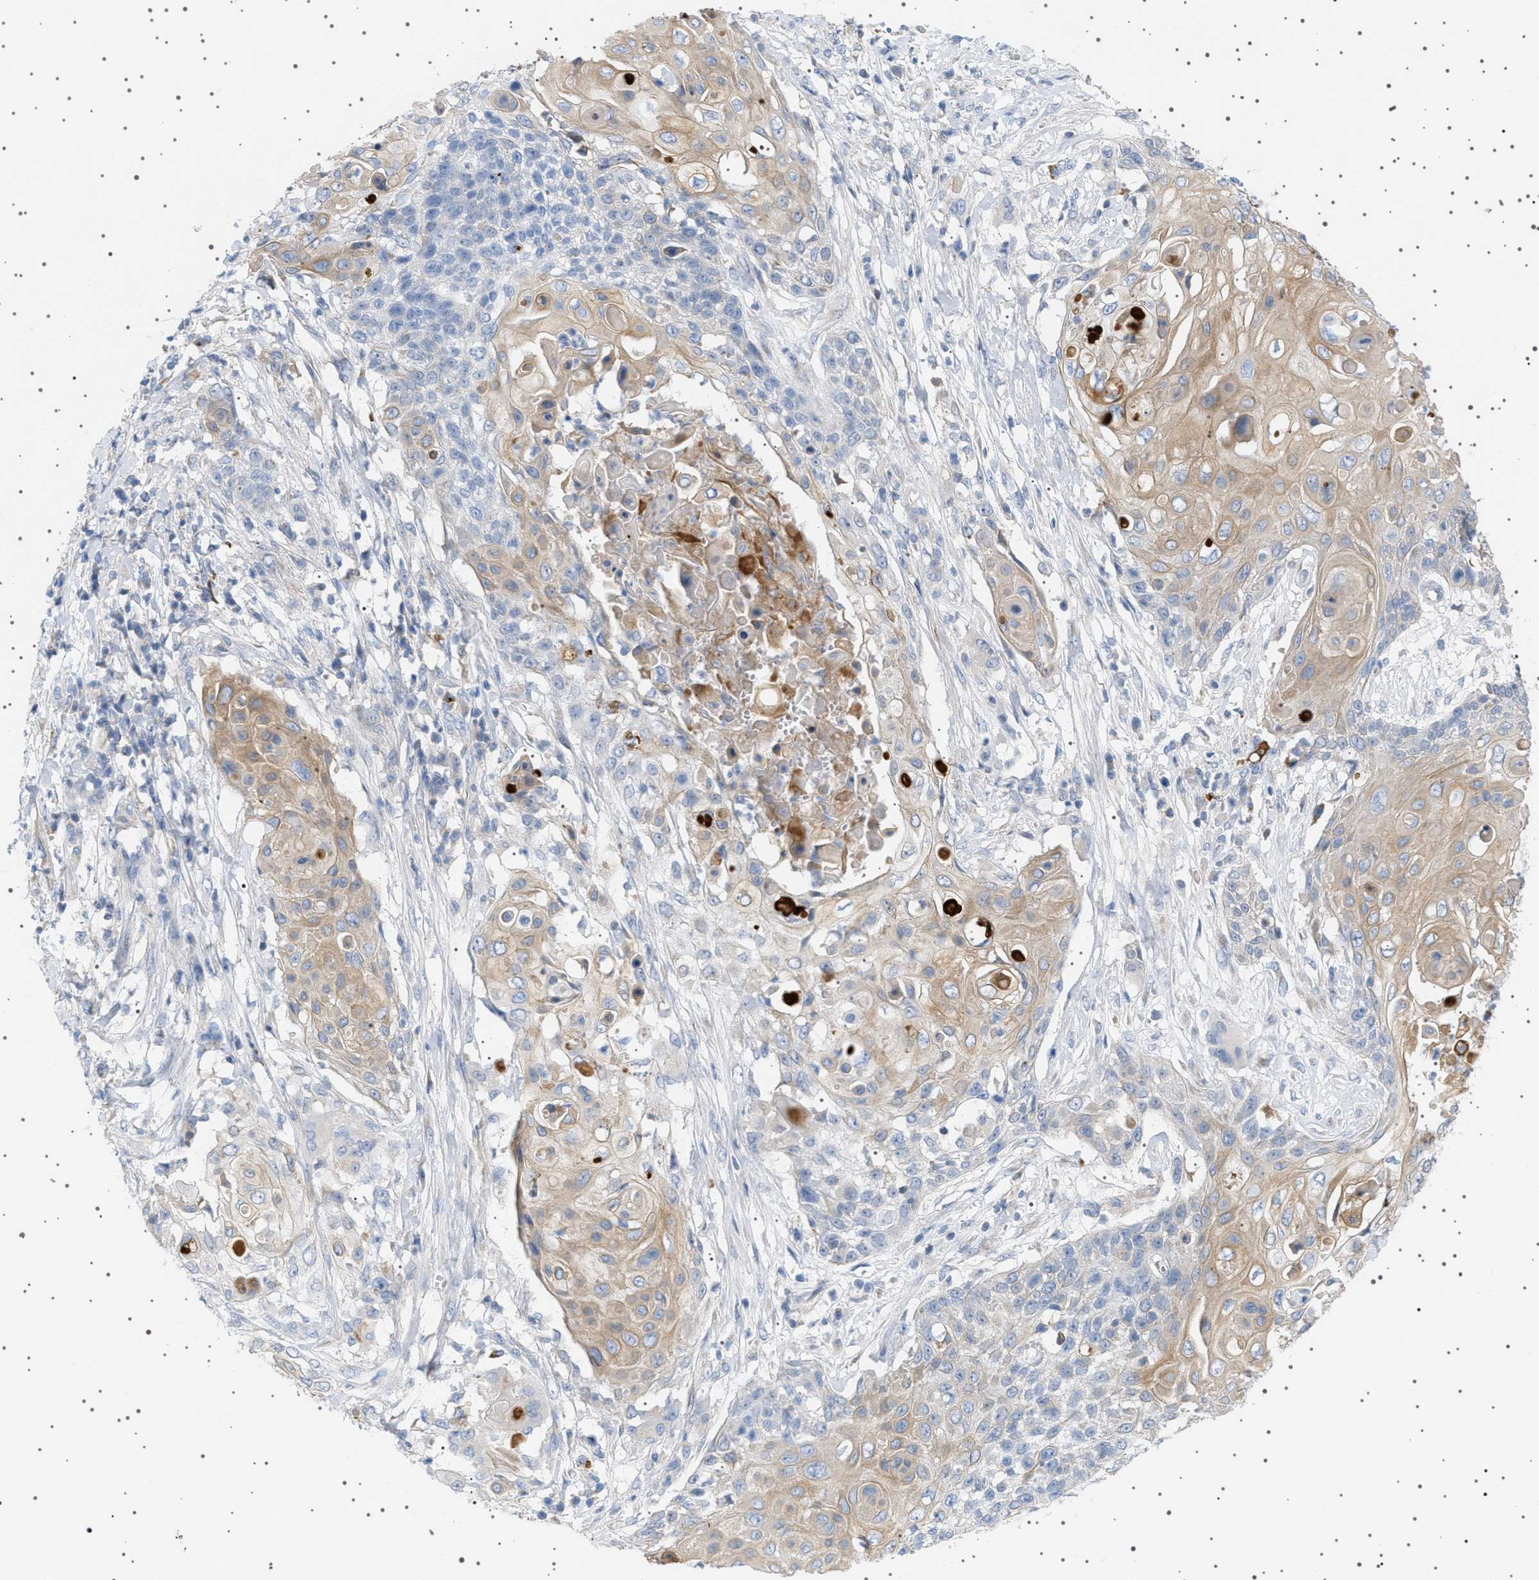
{"staining": {"intensity": "weak", "quantity": "25%-75%", "location": "cytoplasmic/membranous"}, "tissue": "cervical cancer", "cell_type": "Tumor cells", "image_type": "cancer", "snomed": [{"axis": "morphology", "description": "Squamous cell carcinoma, NOS"}, {"axis": "topography", "description": "Cervix"}], "caption": "Tumor cells show weak cytoplasmic/membranous expression in about 25%-75% of cells in cervical cancer.", "gene": "ADCY10", "patient": {"sex": "female", "age": 39}}